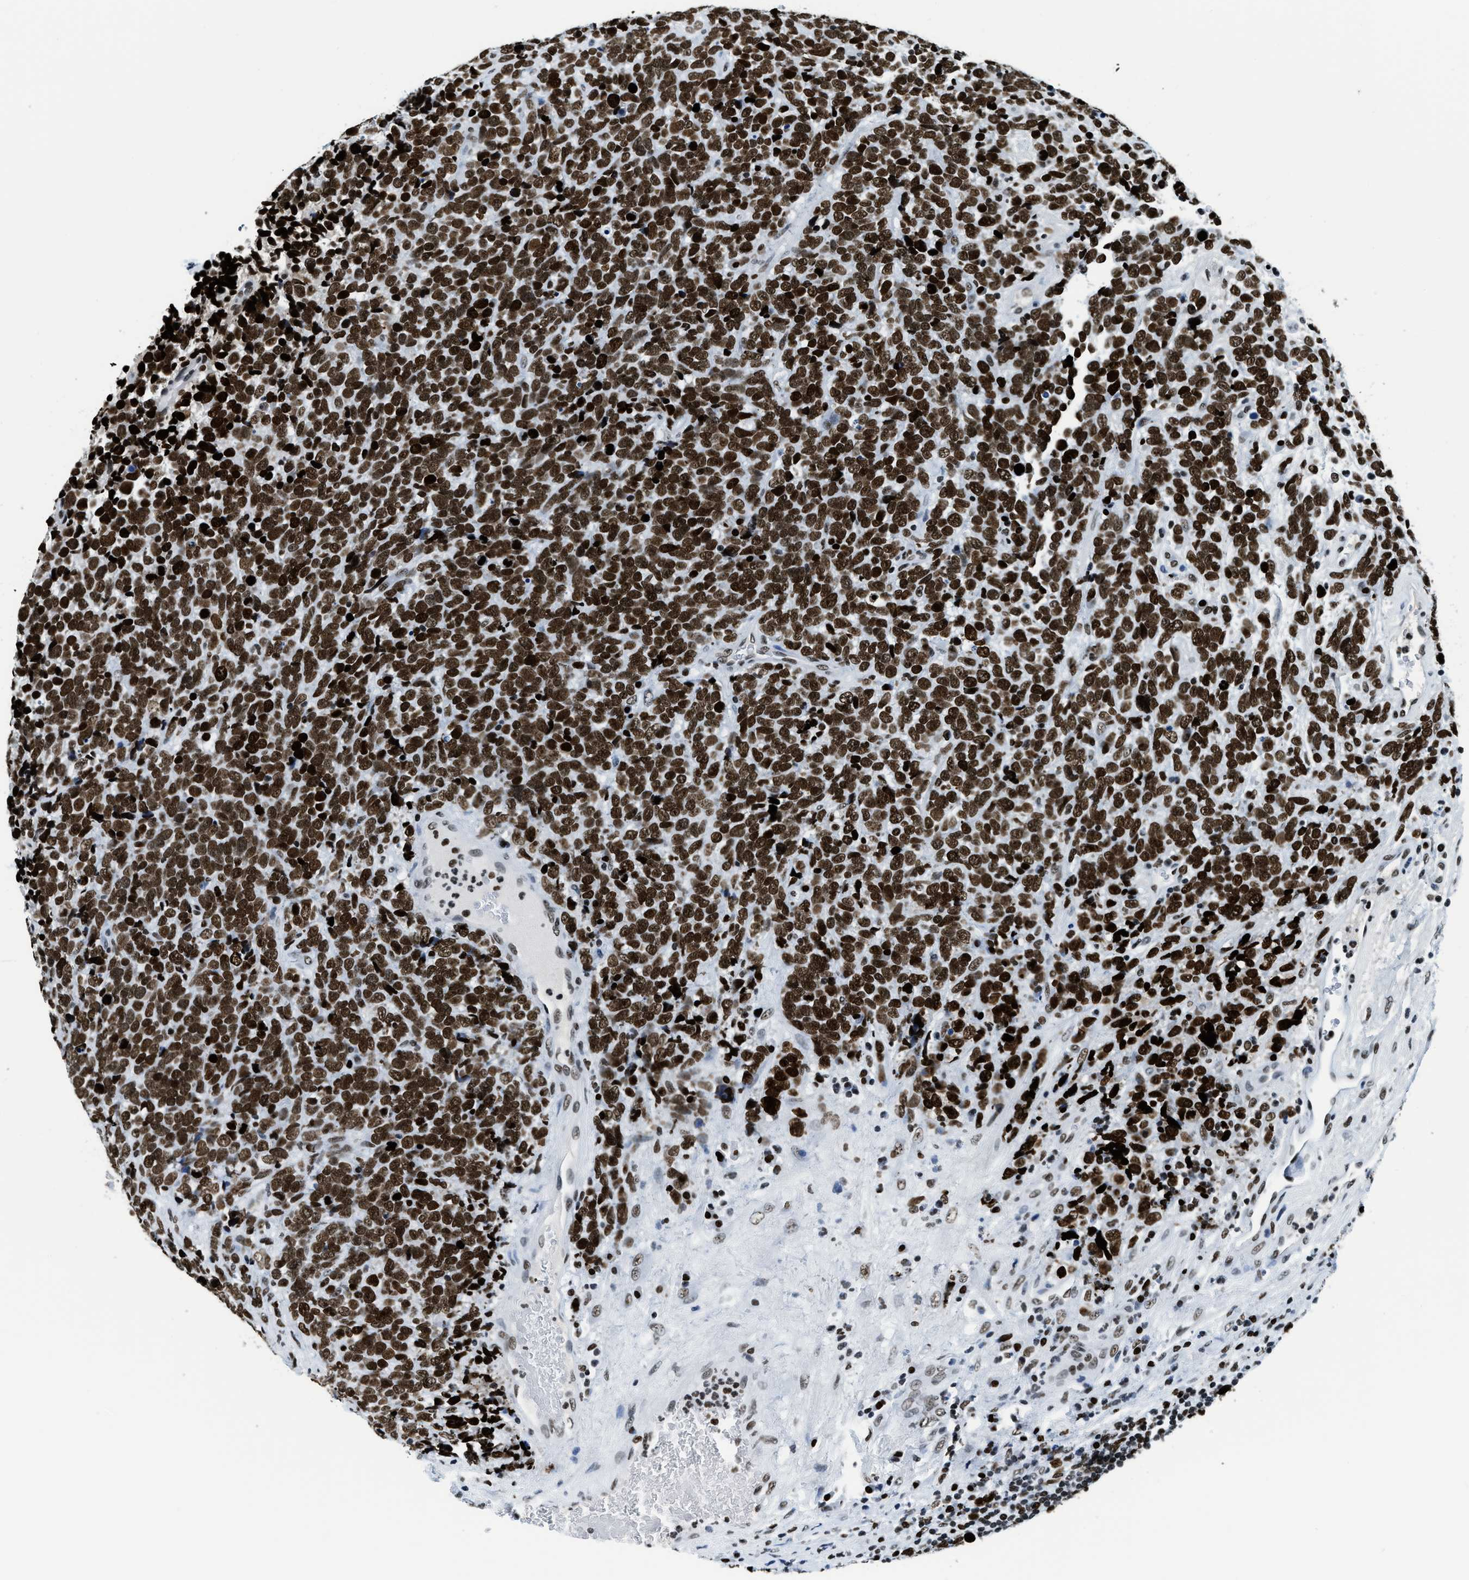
{"staining": {"intensity": "strong", "quantity": ">75%", "location": "nuclear"}, "tissue": "urothelial cancer", "cell_type": "Tumor cells", "image_type": "cancer", "snomed": [{"axis": "morphology", "description": "Urothelial carcinoma, High grade"}, {"axis": "topography", "description": "Urinary bladder"}], "caption": "High-grade urothelial carcinoma stained with DAB (3,3'-diaminobenzidine) immunohistochemistry (IHC) demonstrates high levels of strong nuclear positivity in approximately >75% of tumor cells. (brown staining indicates protein expression, while blue staining denotes nuclei).", "gene": "TOP1", "patient": {"sex": "female", "age": 82}}